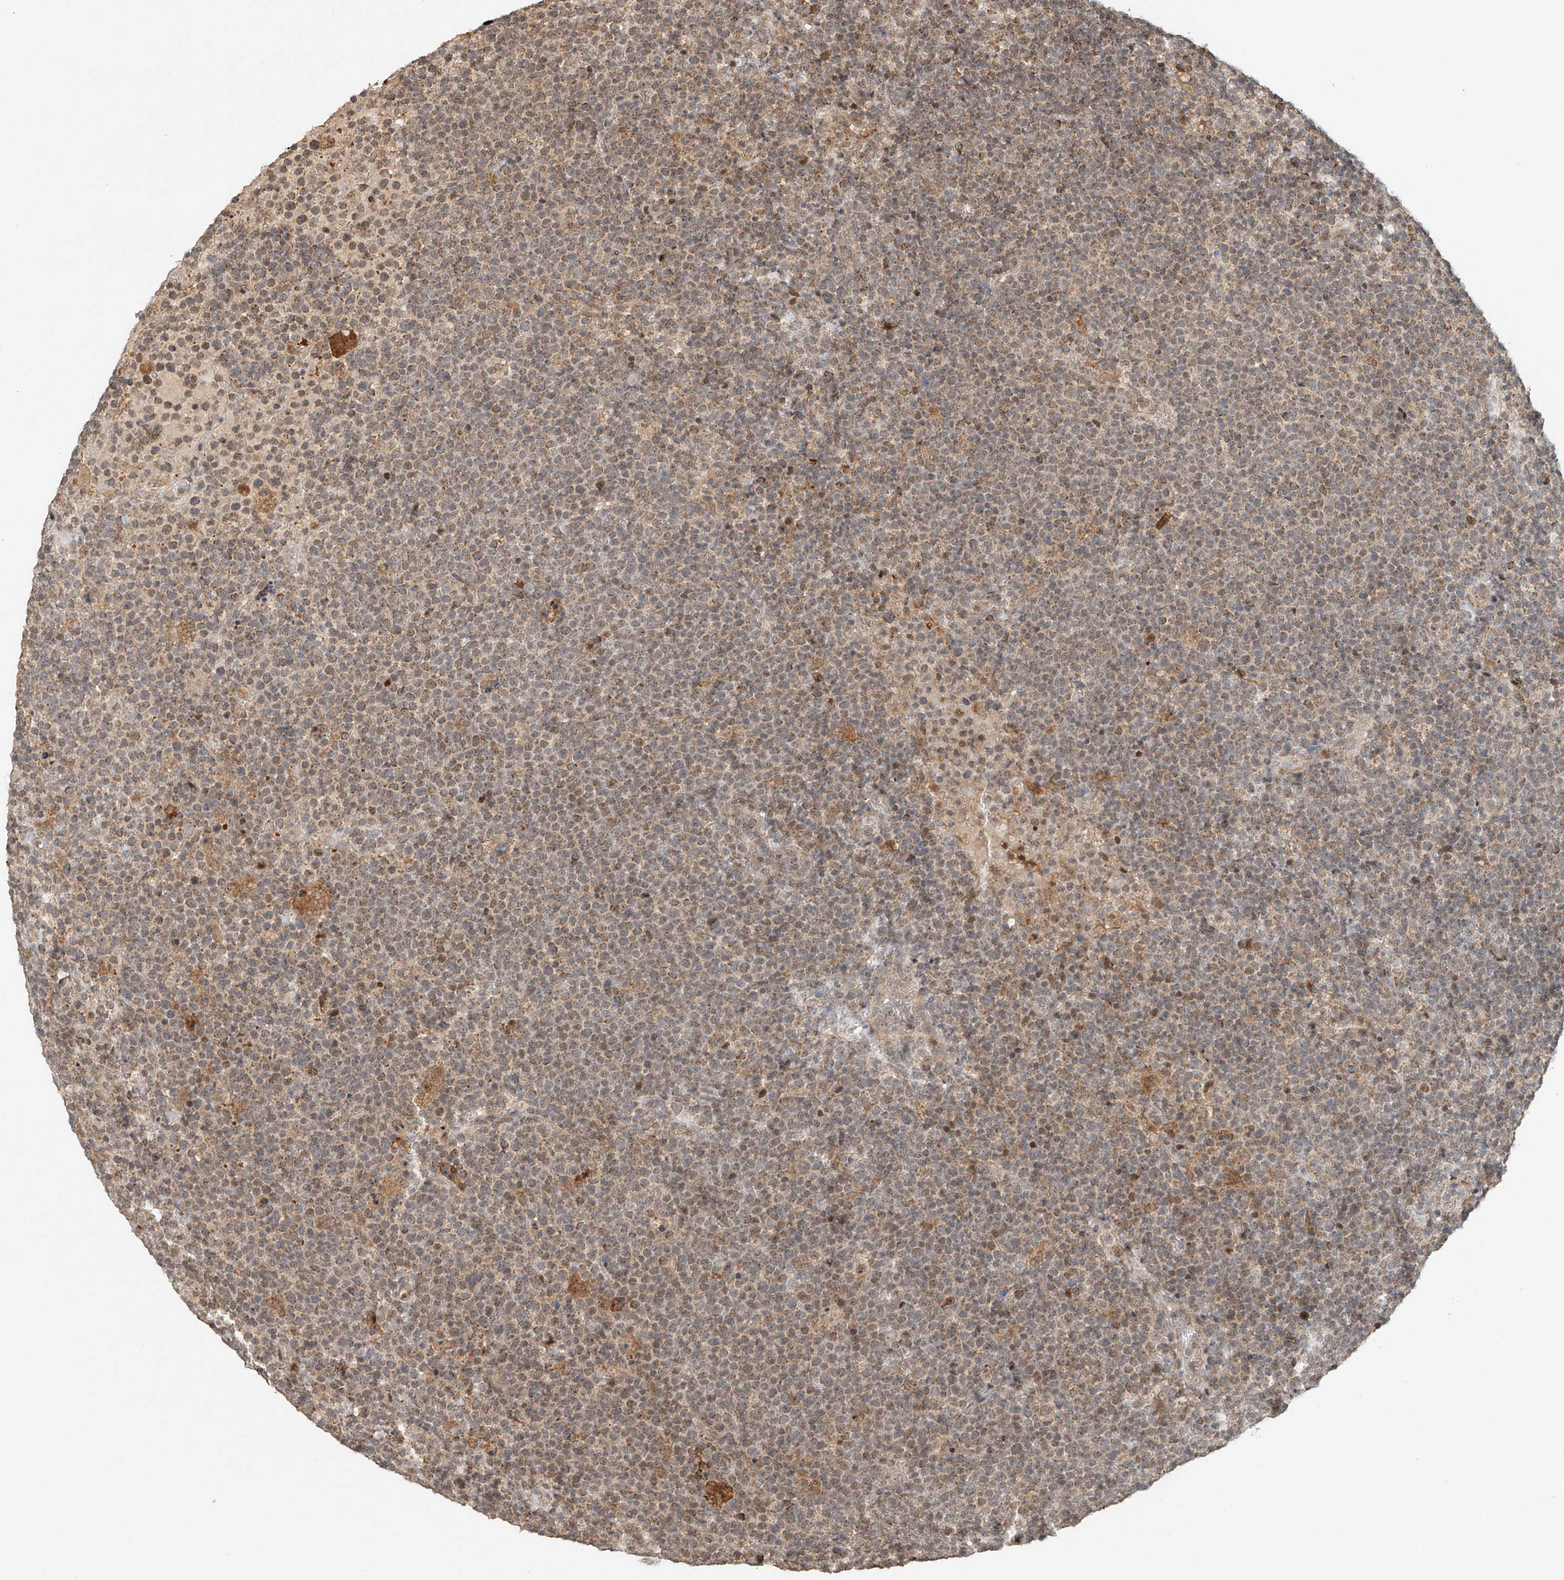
{"staining": {"intensity": "weak", "quantity": ">75%", "location": "cytoplasmic/membranous"}, "tissue": "lymphoma", "cell_type": "Tumor cells", "image_type": "cancer", "snomed": [{"axis": "morphology", "description": "Malignant lymphoma, non-Hodgkin's type, High grade"}, {"axis": "topography", "description": "Lymph node"}], "caption": "Protein expression analysis of human malignant lymphoma, non-Hodgkin's type (high-grade) reveals weak cytoplasmic/membranous positivity in approximately >75% of tumor cells. Ihc stains the protein of interest in brown and the nuclei are stained blue.", "gene": "SYTL3", "patient": {"sex": "male", "age": 61}}